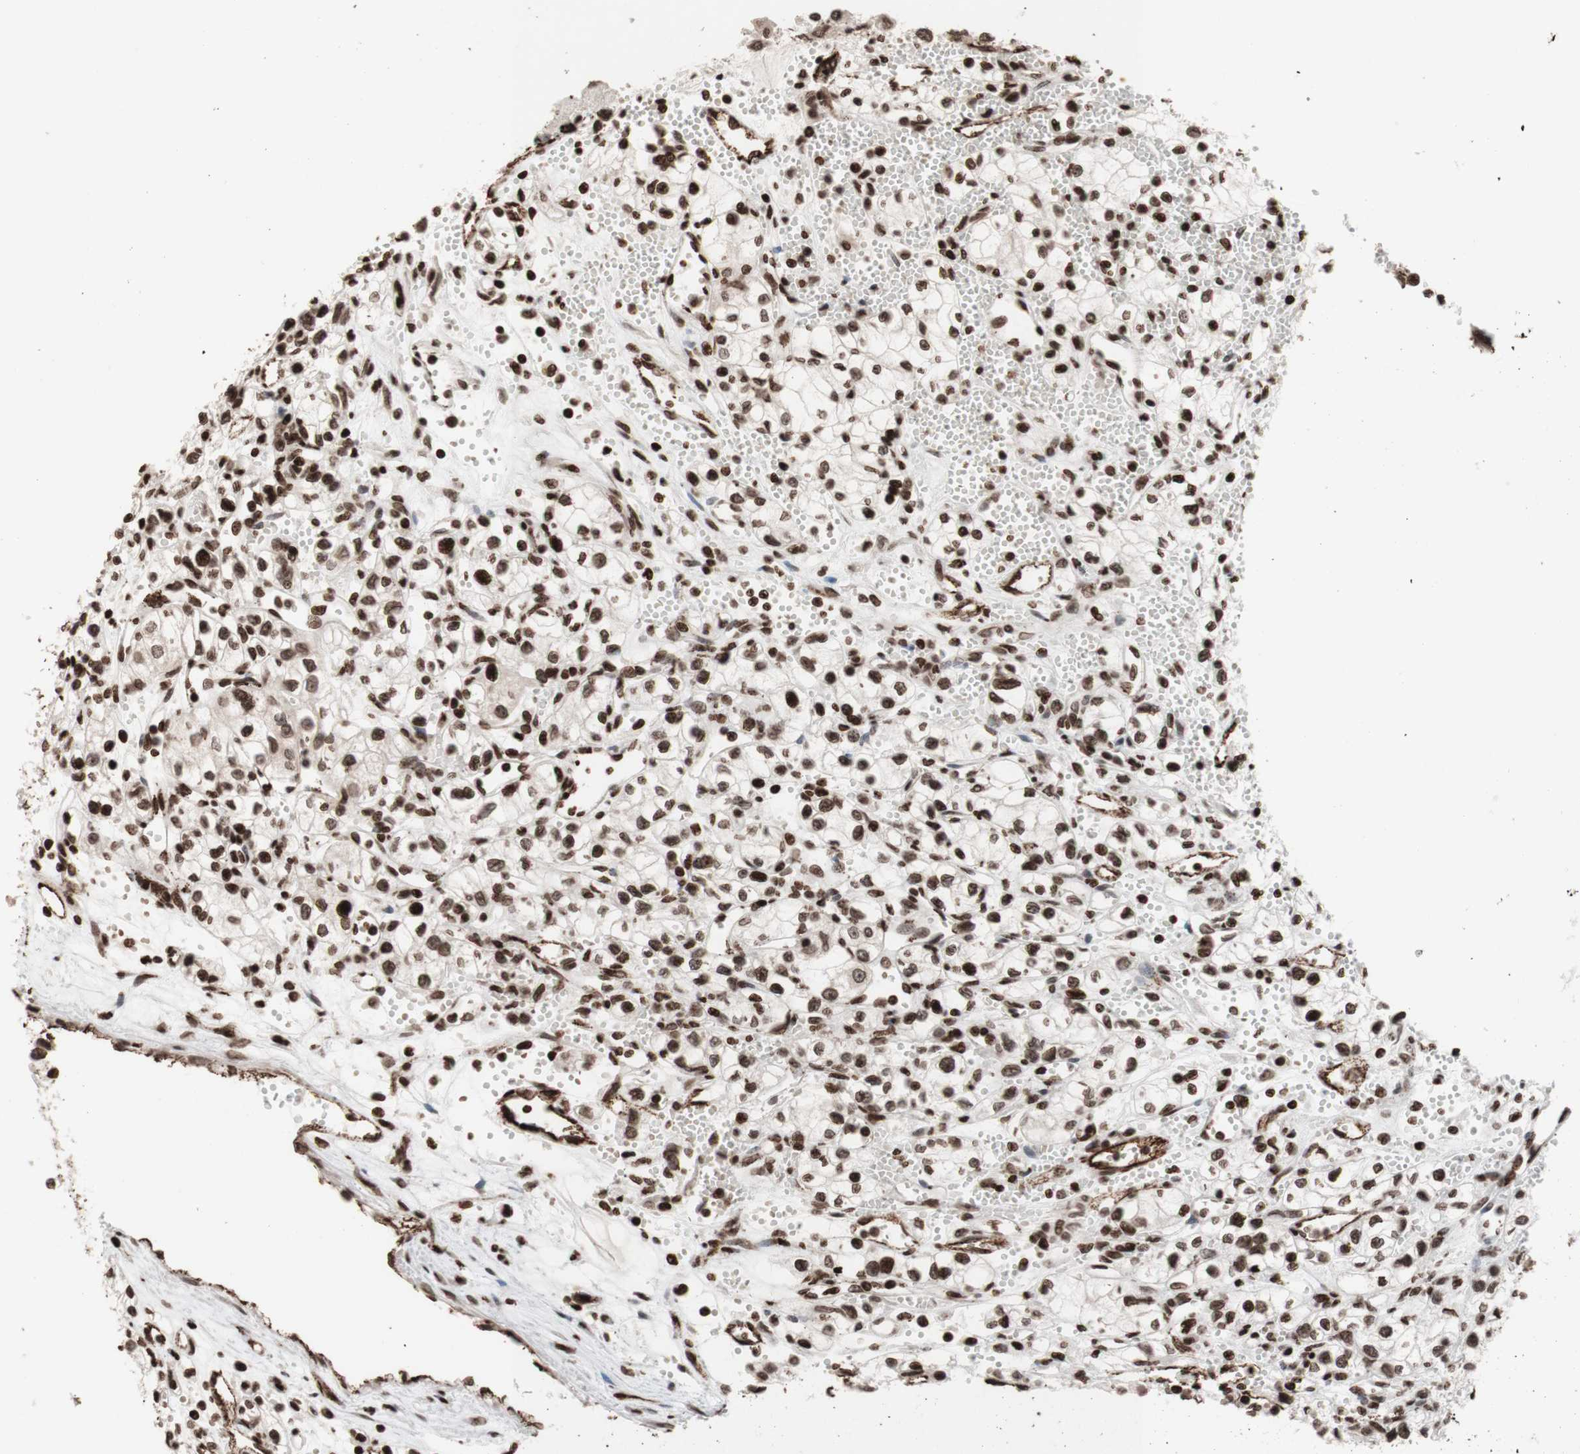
{"staining": {"intensity": "strong", "quantity": ">75%", "location": "nuclear"}, "tissue": "renal cancer", "cell_type": "Tumor cells", "image_type": "cancer", "snomed": [{"axis": "morphology", "description": "Normal tissue, NOS"}, {"axis": "morphology", "description": "Adenocarcinoma, NOS"}, {"axis": "topography", "description": "Kidney"}], "caption": "DAB immunohistochemical staining of adenocarcinoma (renal) reveals strong nuclear protein positivity in approximately >75% of tumor cells.", "gene": "NCAPD2", "patient": {"sex": "male", "age": 59}}